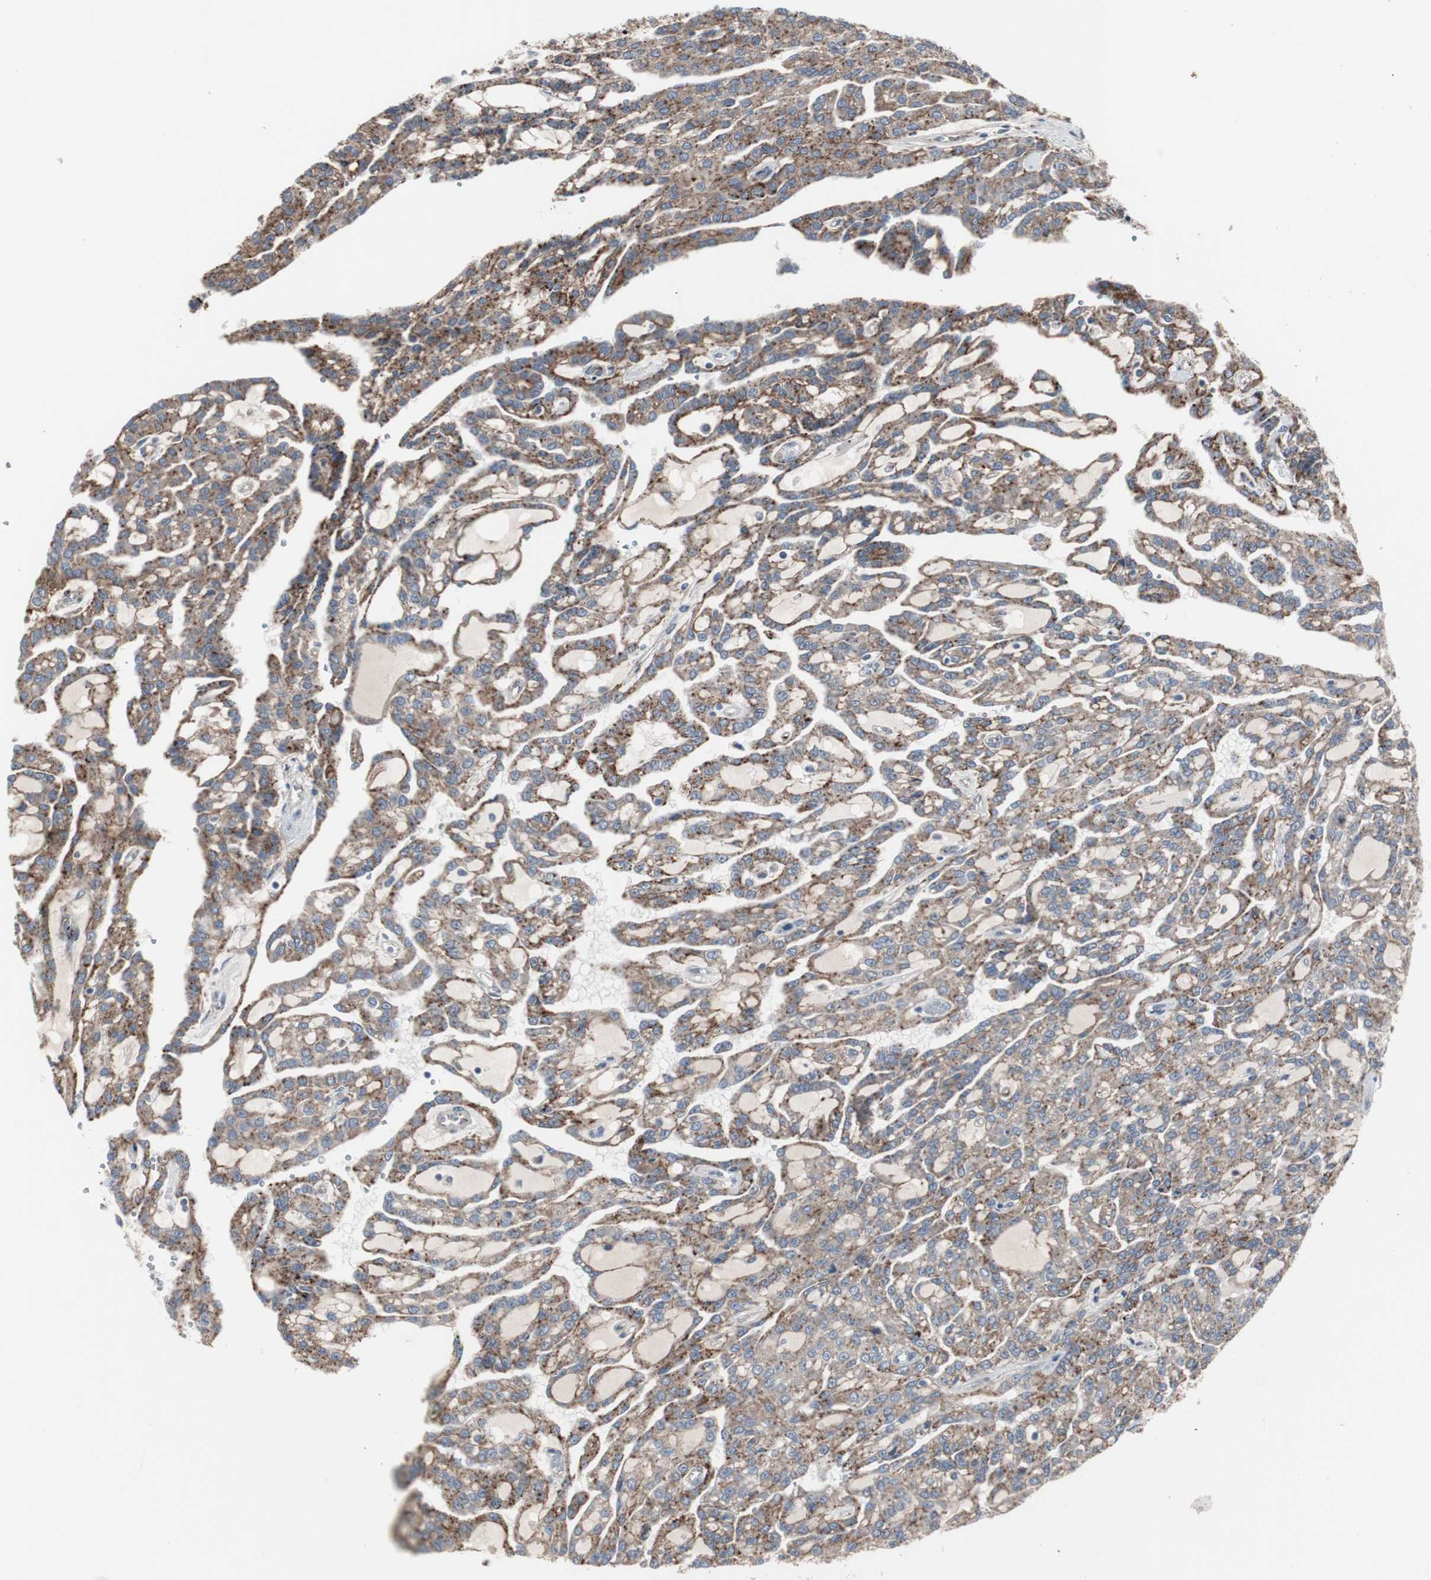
{"staining": {"intensity": "strong", "quantity": ">75%", "location": "cytoplasmic/membranous"}, "tissue": "renal cancer", "cell_type": "Tumor cells", "image_type": "cancer", "snomed": [{"axis": "morphology", "description": "Adenocarcinoma, NOS"}, {"axis": "topography", "description": "Kidney"}], "caption": "Immunohistochemistry (IHC) photomicrograph of neoplastic tissue: renal cancer stained using immunohistochemistry (IHC) reveals high levels of strong protein expression localized specifically in the cytoplasmic/membranous of tumor cells, appearing as a cytoplasmic/membranous brown color.", "gene": "GBA1", "patient": {"sex": "male", "age": 63}}